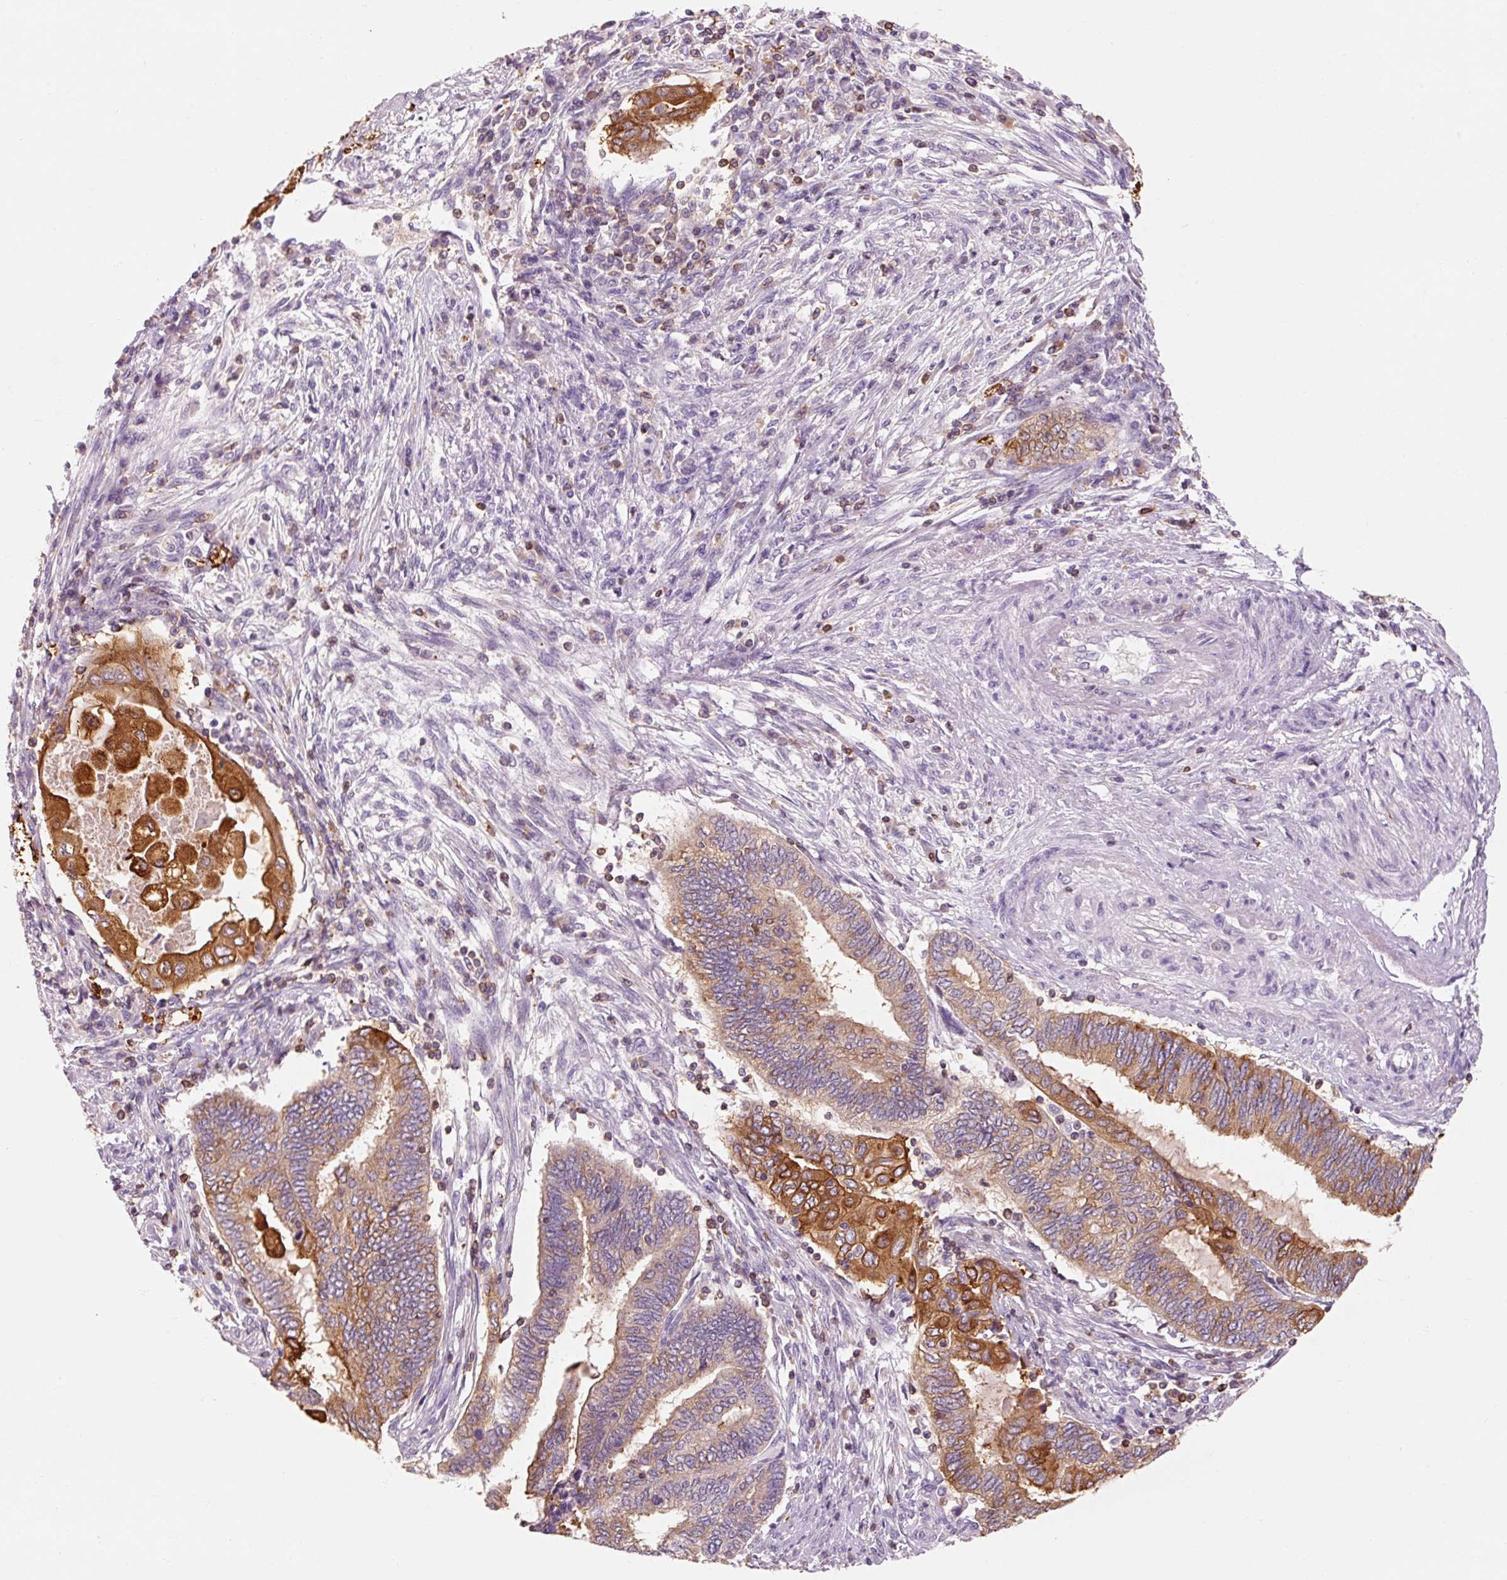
{"staining": {"intensity": "strong", "quantity": "<25%", "location": "cytoplasmic/membranous"}, "tissue": "endometrial cancer", "cell_type": "Tumor cells", "image_type": "cancer", "snomed": [{"axis": "morphology", "description": "Adenocarcinoma, NOS"}, {"axis": "topography", "description": "Uterus"}, {"axis": "topography", "description": "Endometrium"}], "caption": "Endometrial adenocarcinoma stained with a protein marker displays strong staining in tumor cells.", "gene": "OR8K1", "patient": {"sex": "female", "age": 70}}